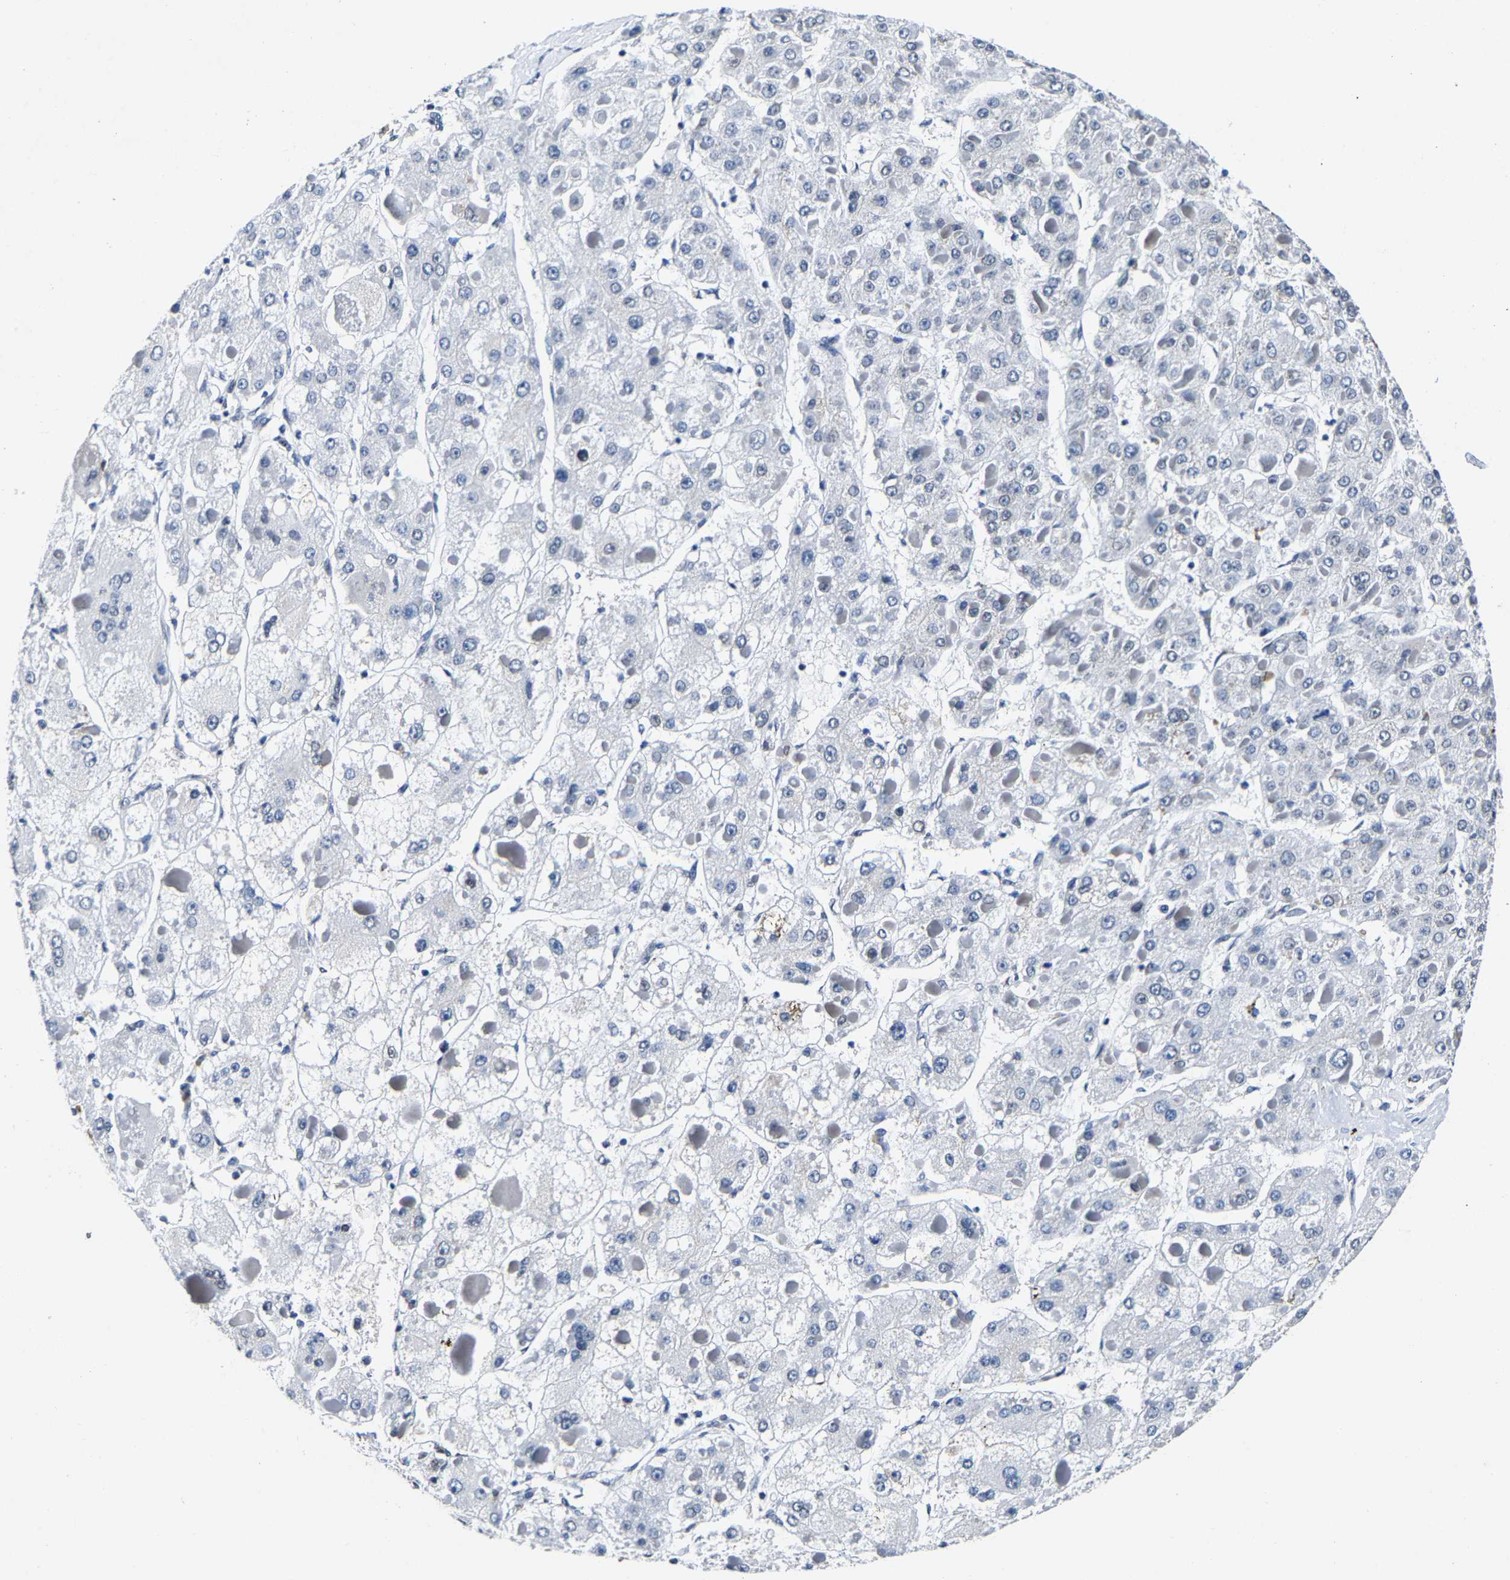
{"staining": {"intensity": "negative", "quantity": "none", "location": "none"}, "tissue": "liver cancer", "cell_type": "Tumor cells", "image_type": "cancer", "snomed": [{"axis": "morphology", "description": "Carcinoma, Hepatocellular, NOS"}, {"axis": "topography", "description": "Liver"}], "caption": "There is no significant positivity in tumor cells of liver hepatocellular carcinoma.", "gene": "UBN2", "patient": {"sex": "female", "age": 73}}